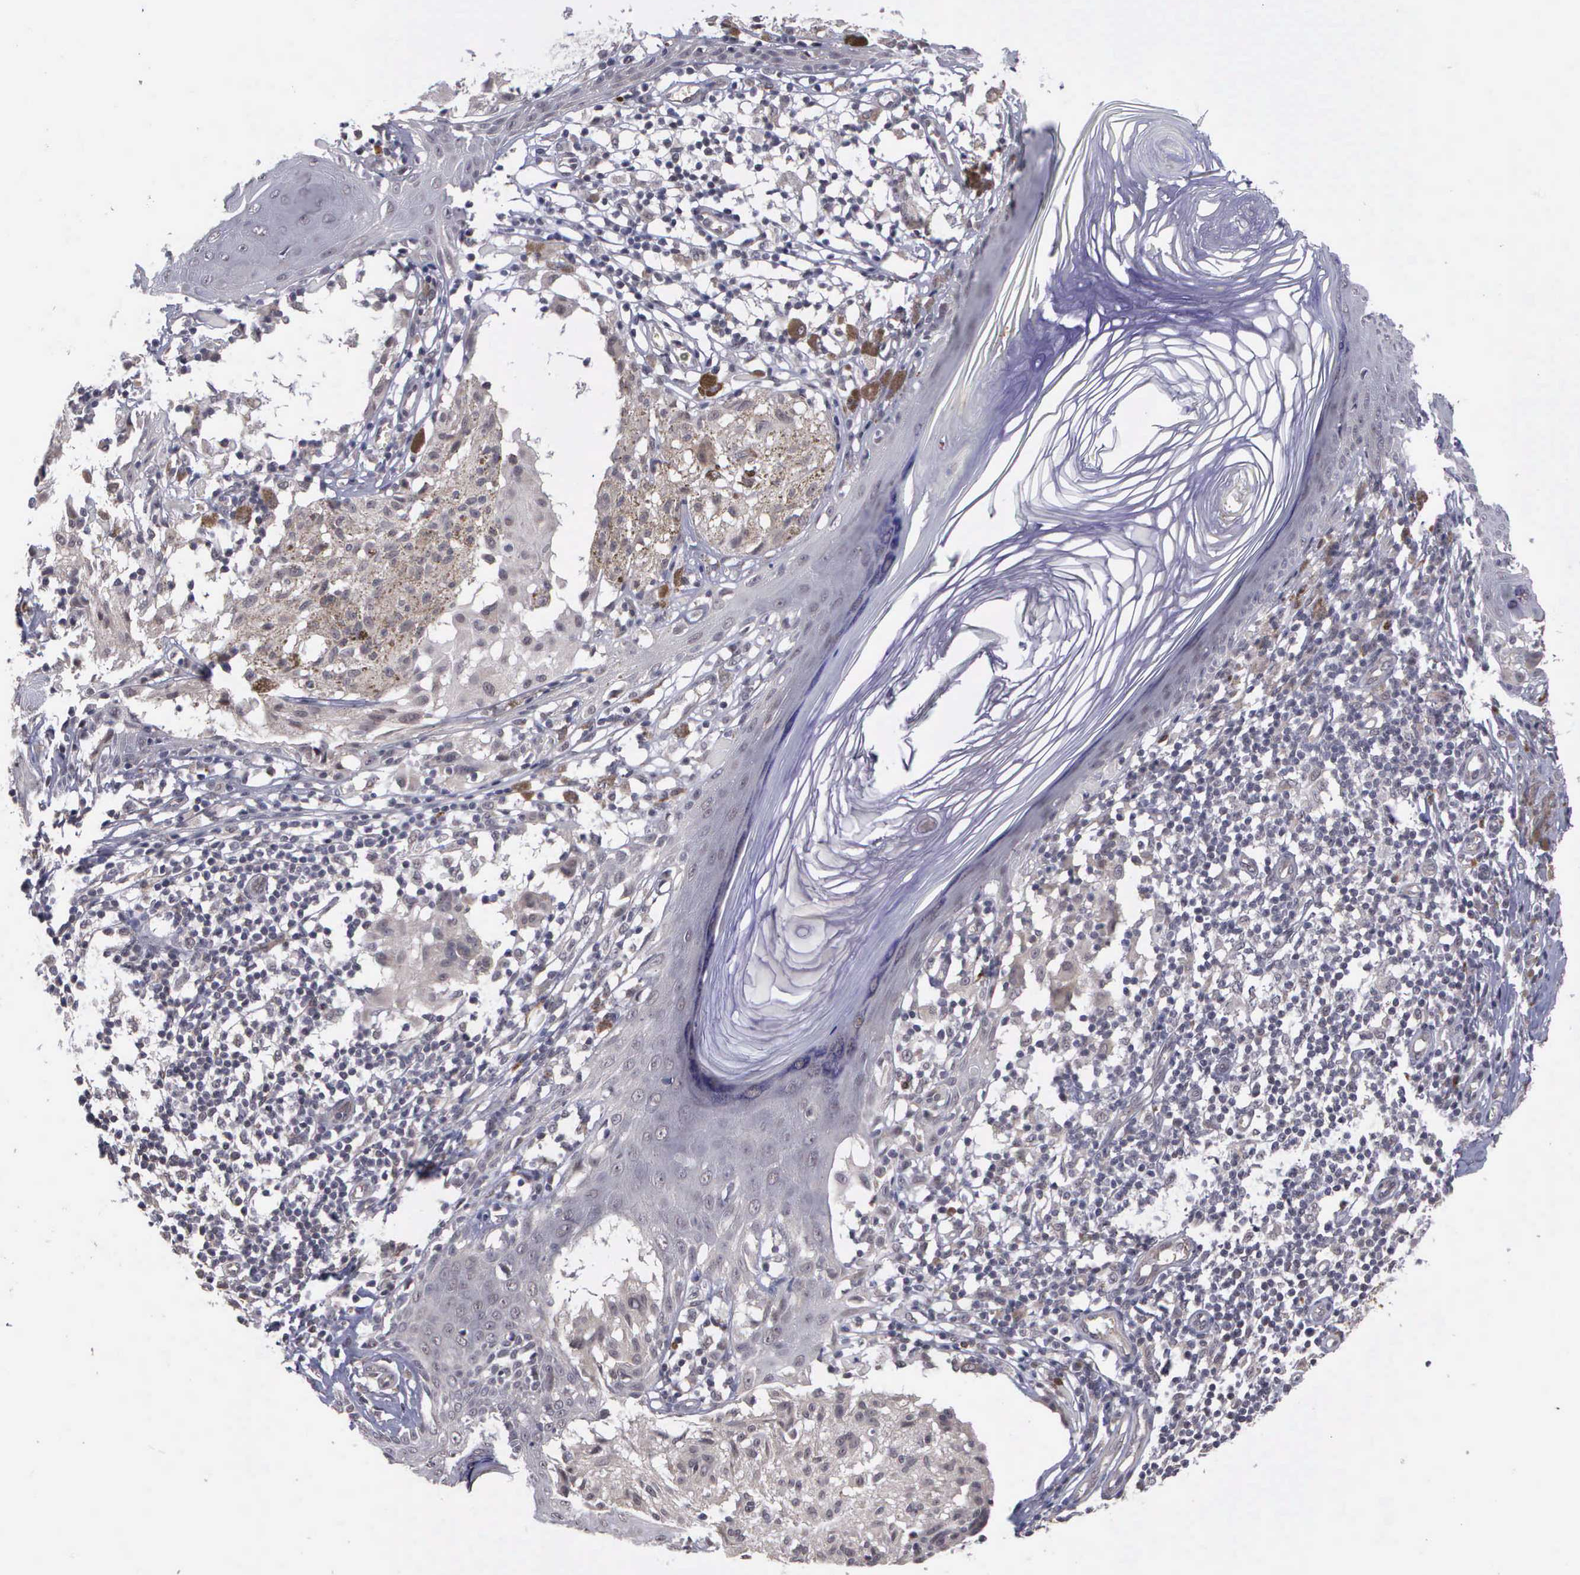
{"staining": {"intensity": "negative", "quantity": "none", "location": "none"}, "tissue": "melanoma", "cell_type": "Tumor cells", "image_type": "cancer", "snomed": [{"axis": "morphology", "description": "Malignant melanoma, NOS"}, {"axis": "topography", "description": "Skin"}], "caption": "Immunohistochemical staining of human melanoma exhibits no significant staining in tumor cells.", "gene": "MAP3K9", "patient": {"sex": "male", "age": 36}}